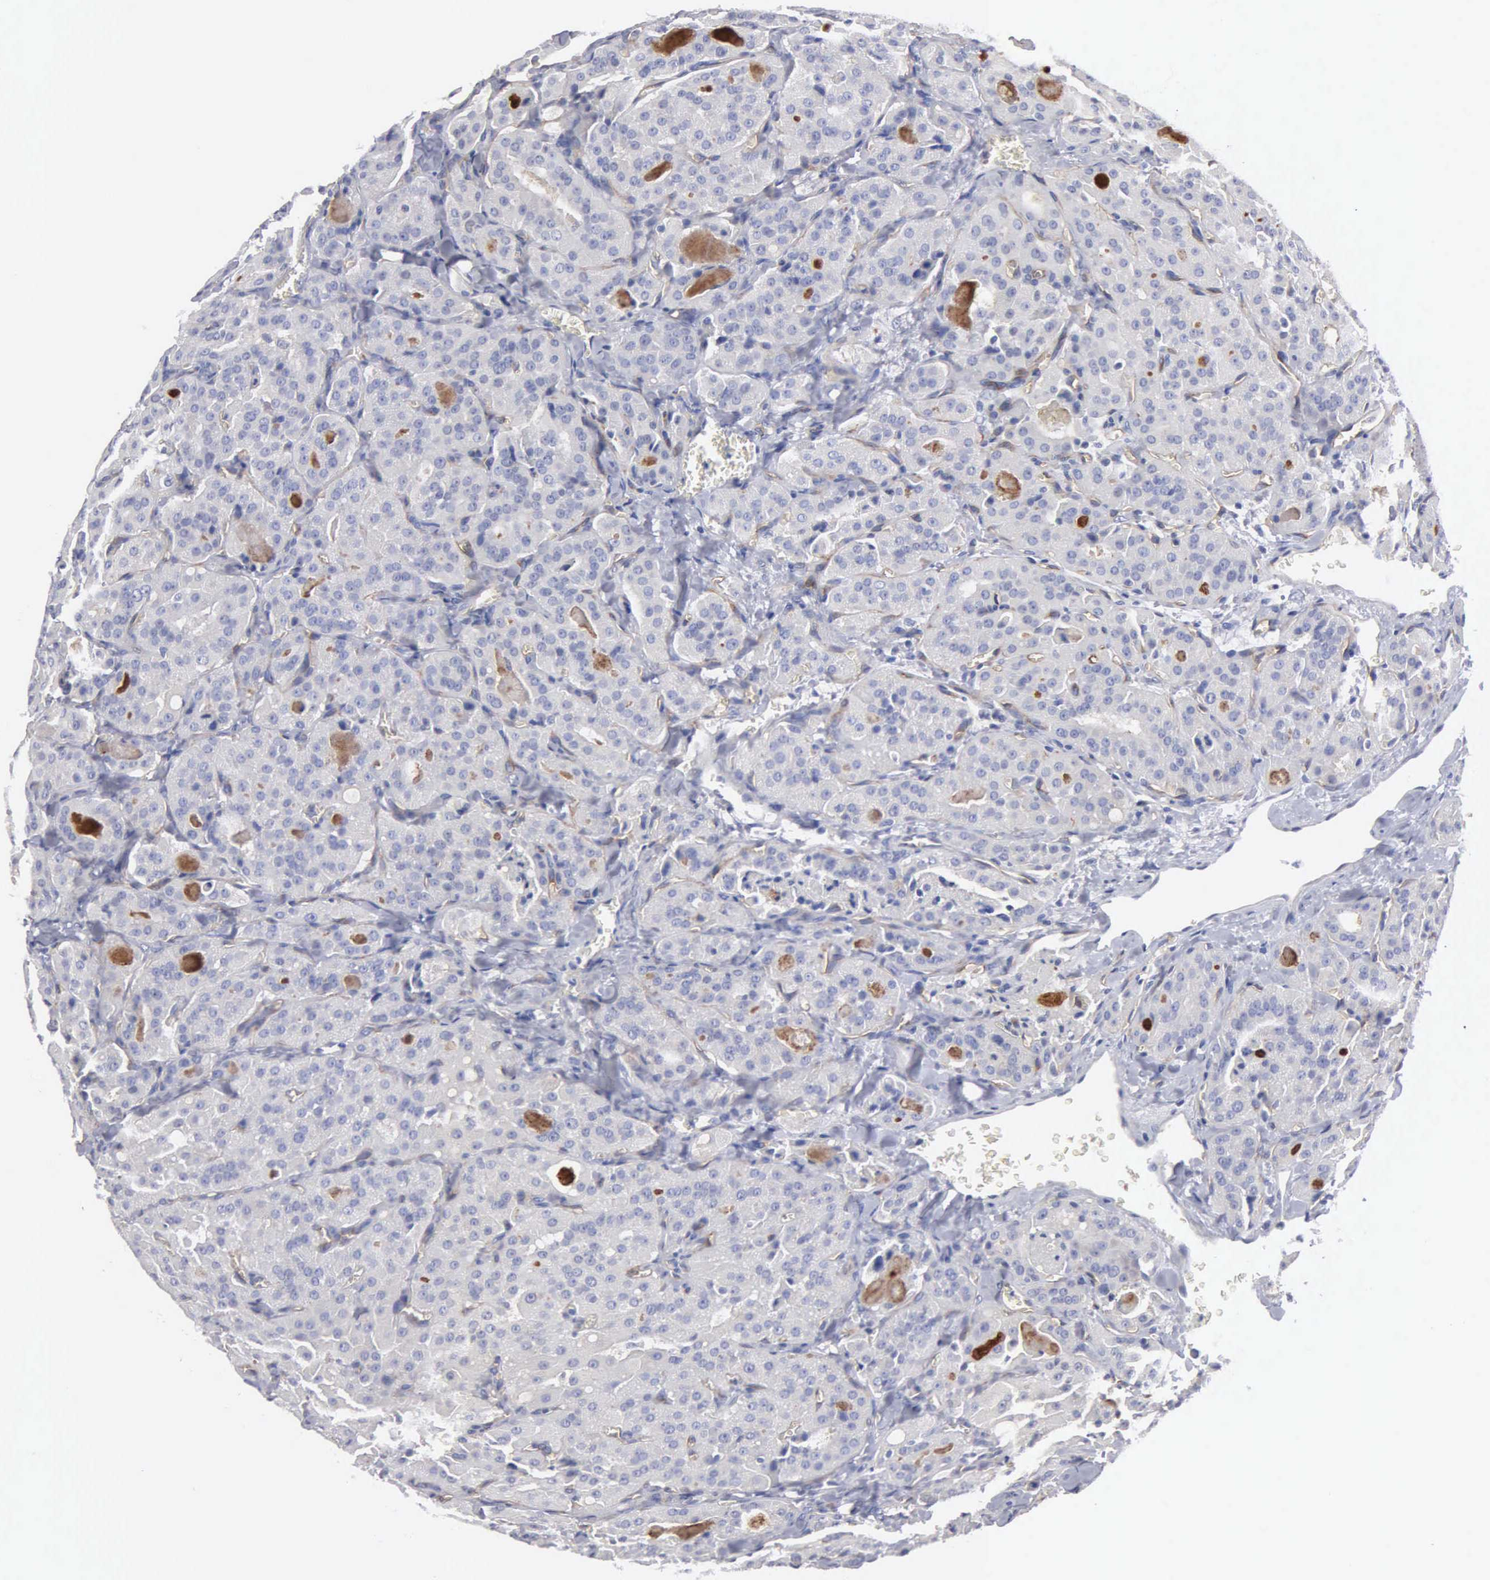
{"staining": {"intensity": "negative", "quantity": "none", "location": "none"}, "tissue": "thyroid cancer", "cell_type": "Tumor cells", "image_type": "cancer", "snomed": [{"axis": "morphology", "description": "Carcinoma, NOS"}, {"axis": "topography", "description": "Thyroid gland"}], "caption": "Tumor cells show no significant protein positivity in thyroid cancer (carcinoma). (DAB immunohistochemistry (IHC) with hematoxylin counter stain).", "gene": "RDX", "patient": {"sex": "male", "age": 76}}